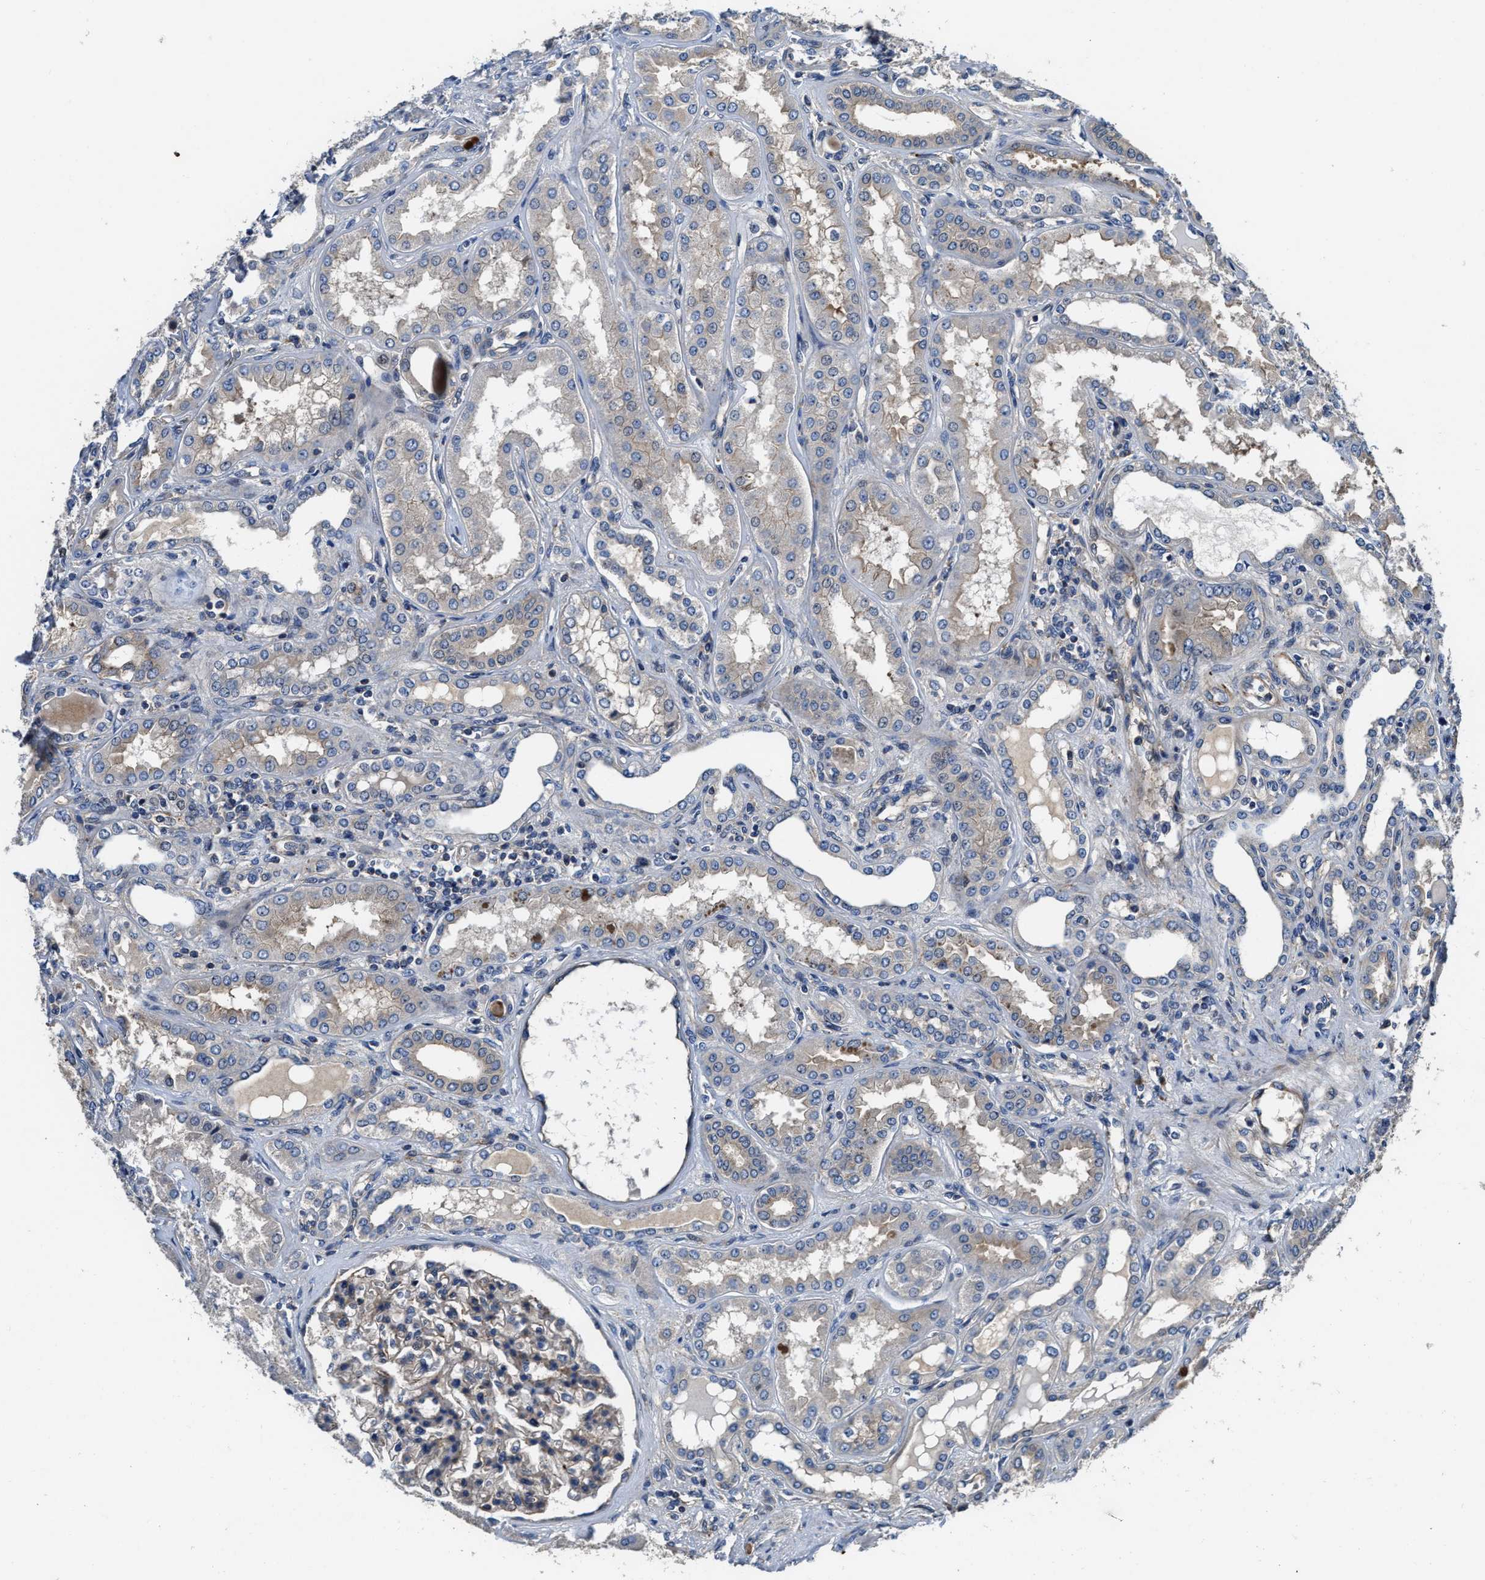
{"staining": {"intensity": "moderate", "quantity": ">75%", "location": "cytoplasmic/membranous"}, "tissue": "kidney", "cell_type": "Cells in glomeruli", "image_type": "normal", "snomed": [{"axis": "morphology", "description": "Normal tissue, NOS"}, {"axis": "topography", "description": "Kidney"}], "caption": "Moderate cytoplasmic/membranous positivity for a protein is present in about >75% of cells in glomeruli of benign kidney using immunohistochemistry.", "gene": "PTAR1", "patient": {"sex": "female", "age": 56}}